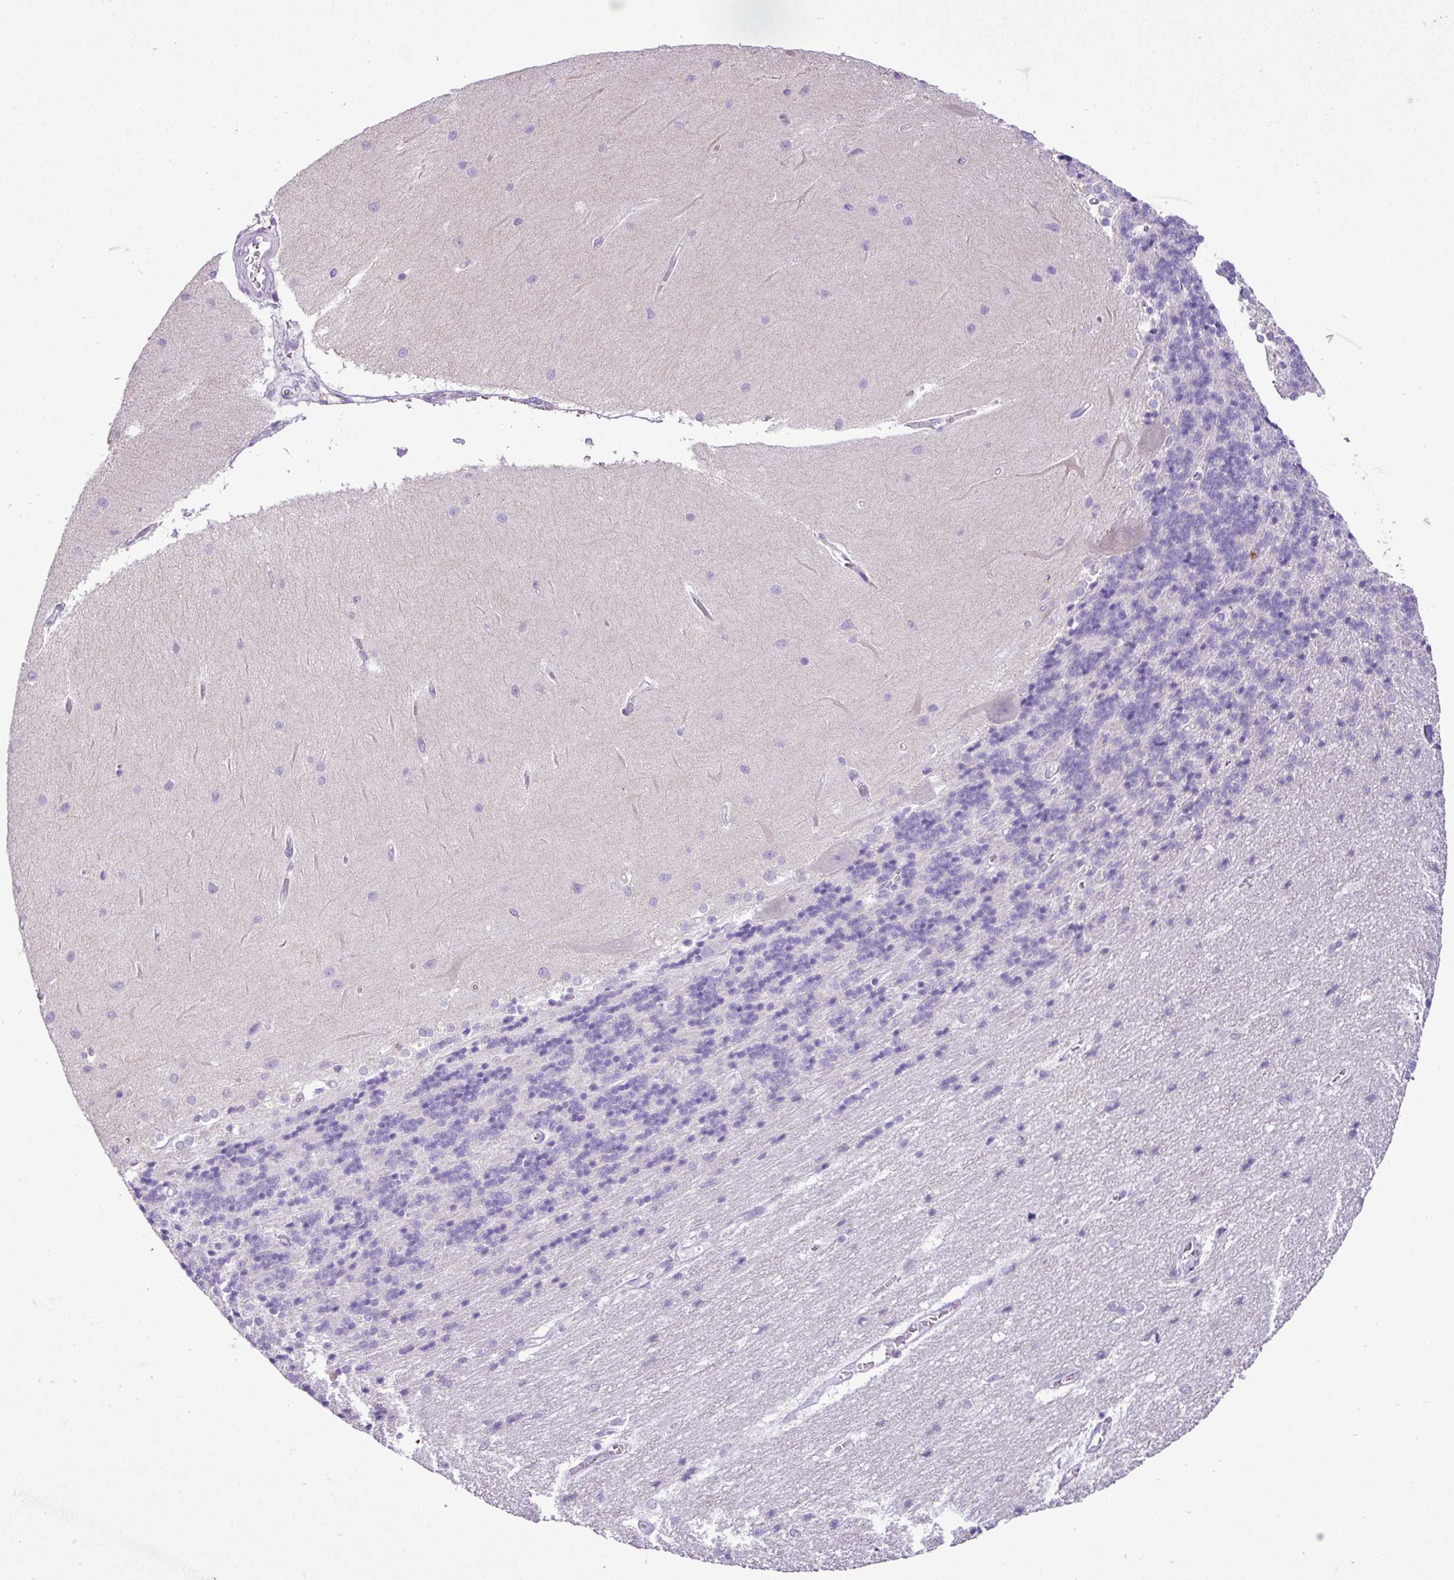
{"staining": {"intensity": "negative", "quantity": "none", "location": "none"}, "tissue": "cerebellum", "cell_type": "Cells in granular layer", "image_type": "normal", "snomed": [{"axis": "morphology", "description": "Normal tissue, NOS"}, {"axis": "topography", "description": "Cerebellum"}], "caption": "Cells in granular layer show no significant protein positivity in benign cerebellum. (DAB immunohistochemistry with hematoxylin counter stain).", "gene": "ZSCAN5A", "patient": {"sex": "female", "age": 54}}